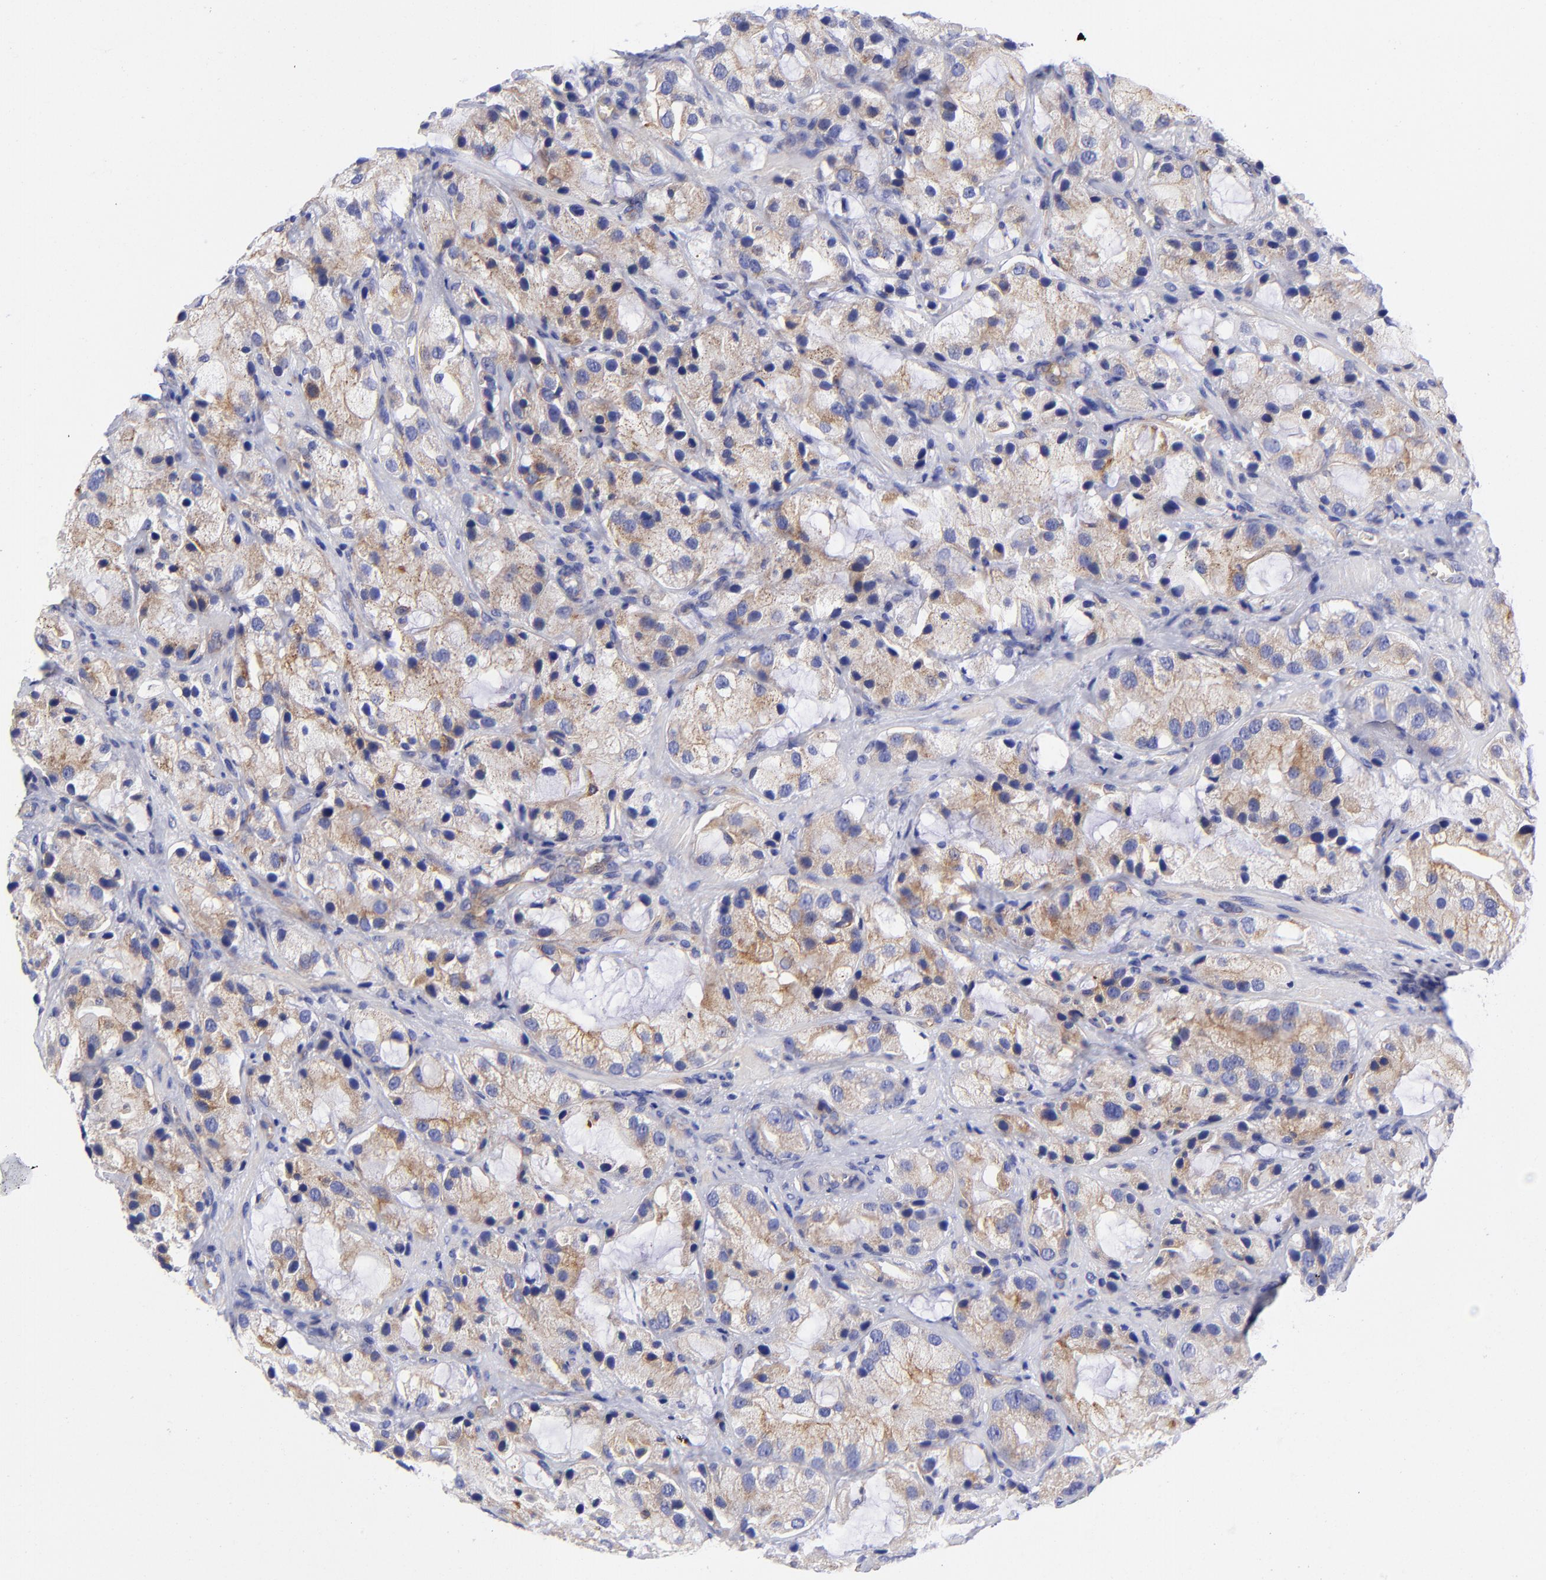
{"staining": {"intensity": "moderate", "quantity": "25%-75%", "location": "cytoplasmic/membranous"}, "tissue": "prostate cancer", "cell_type": "Tumor cells", "image_type": "cancer", "snomed": [{"axis": "morphology", "description": "Adenocarcinoma, High grade"}, {"axis": "topography", "description": "Prostate"}], "caption": "Immunohistochemical staining of prostate cancer shows medium levels of moderate cytoplasmic/membranous protein positivity in about 25%-75% of tumor cells.", "gene": "PPFIBP1", "patient": {"sex": "male", "age": 70}}